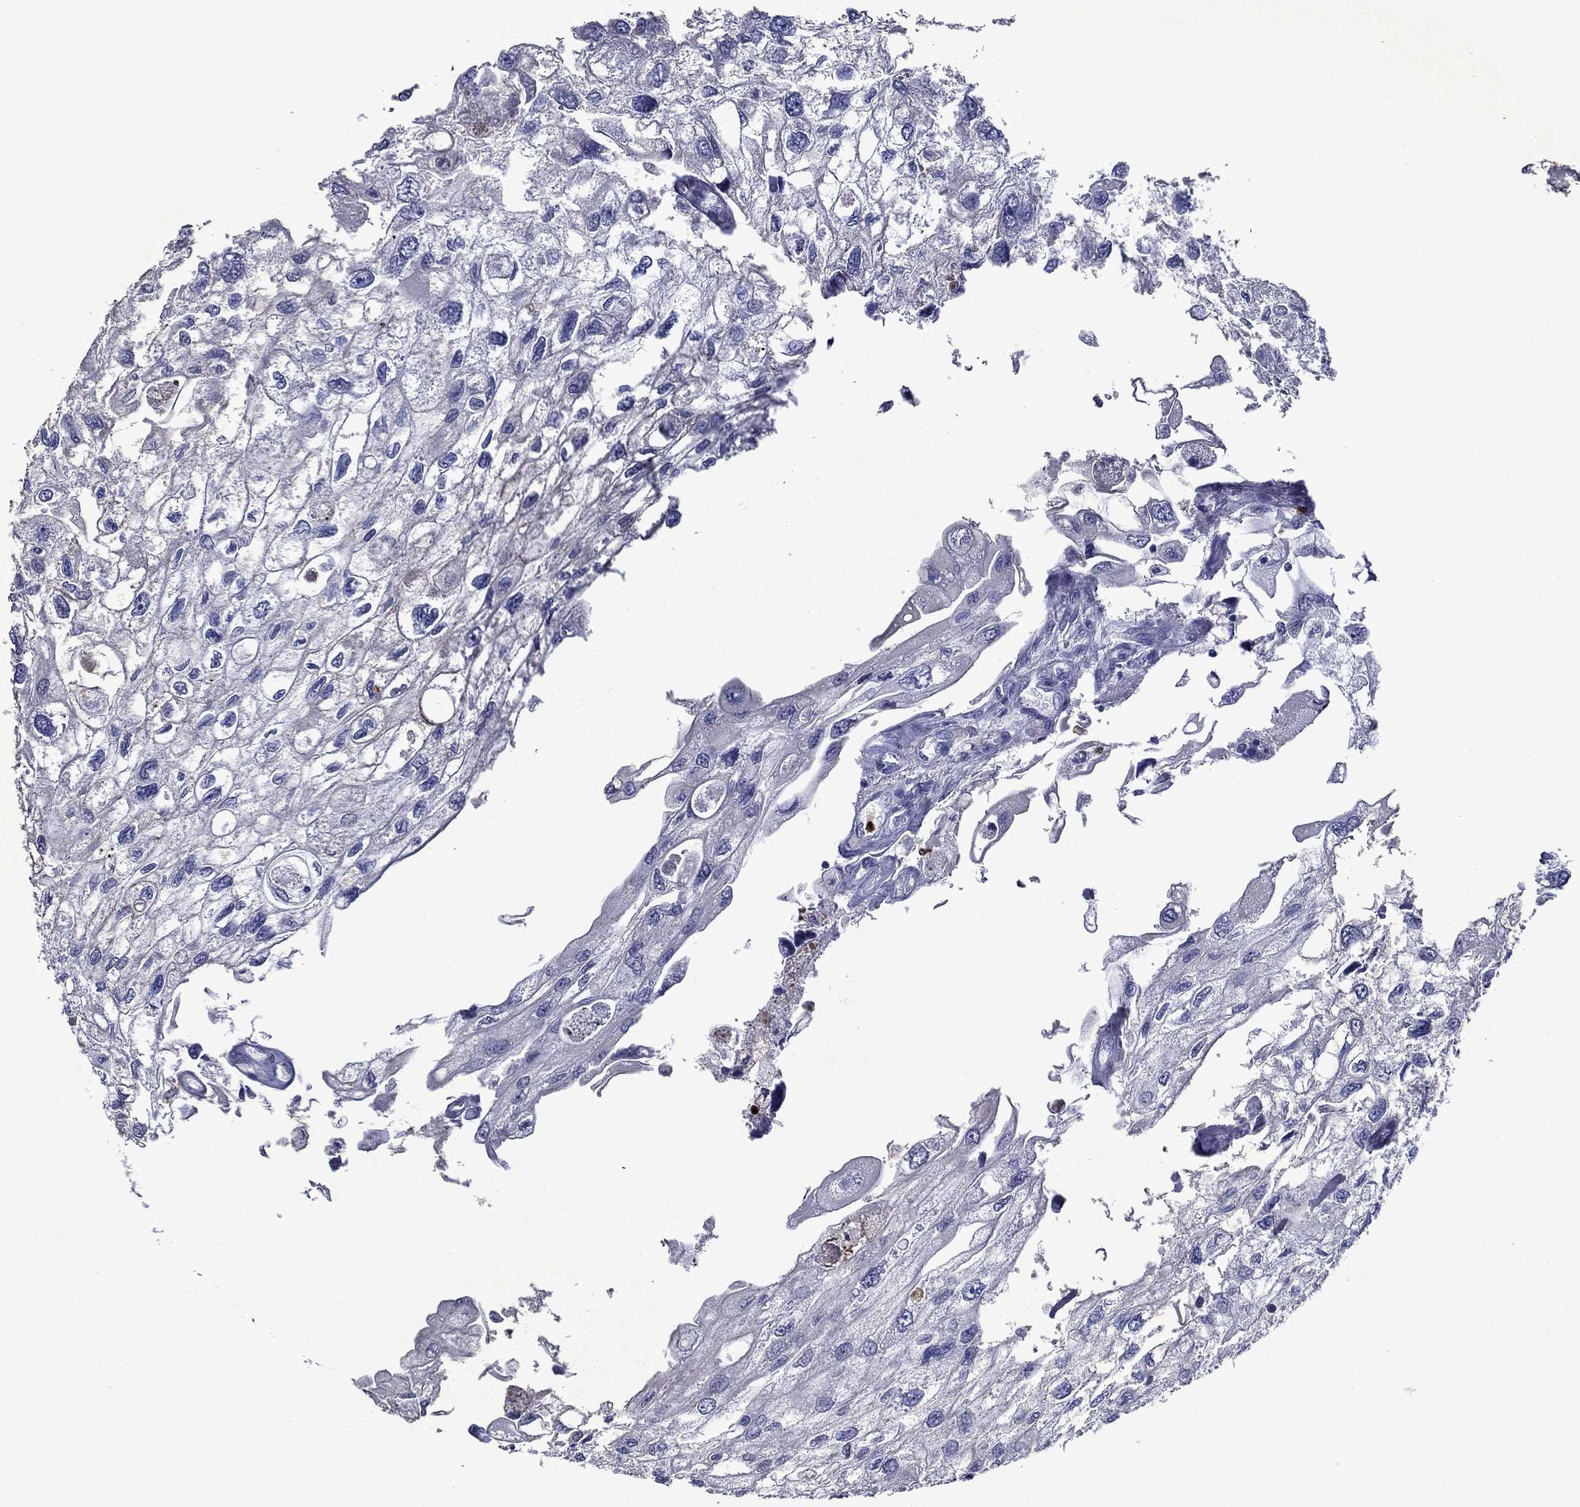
{"staining": {"intensity": "negative", "quantity": "none", "location": "none"}, "tissue": "urothelial cancer", "cell_type": "Tumor cells", "image_type": "cancer", "snomed": [{"axis": "morphology", "description": "Urothelial carcinoma, High grade"}, {"axis": "topography", "description": "Urinary bladder"}], "caption": "Protein analysis of urothelial cancer displays no significant expression in tumor cells. Brightfield microscopy of immunohistochemistry stained with DAB (brown) and hematoxylin (blue), captured at high magnification.", "gene": "IRF5", "patient": {"sex": "male", "age": 59}}